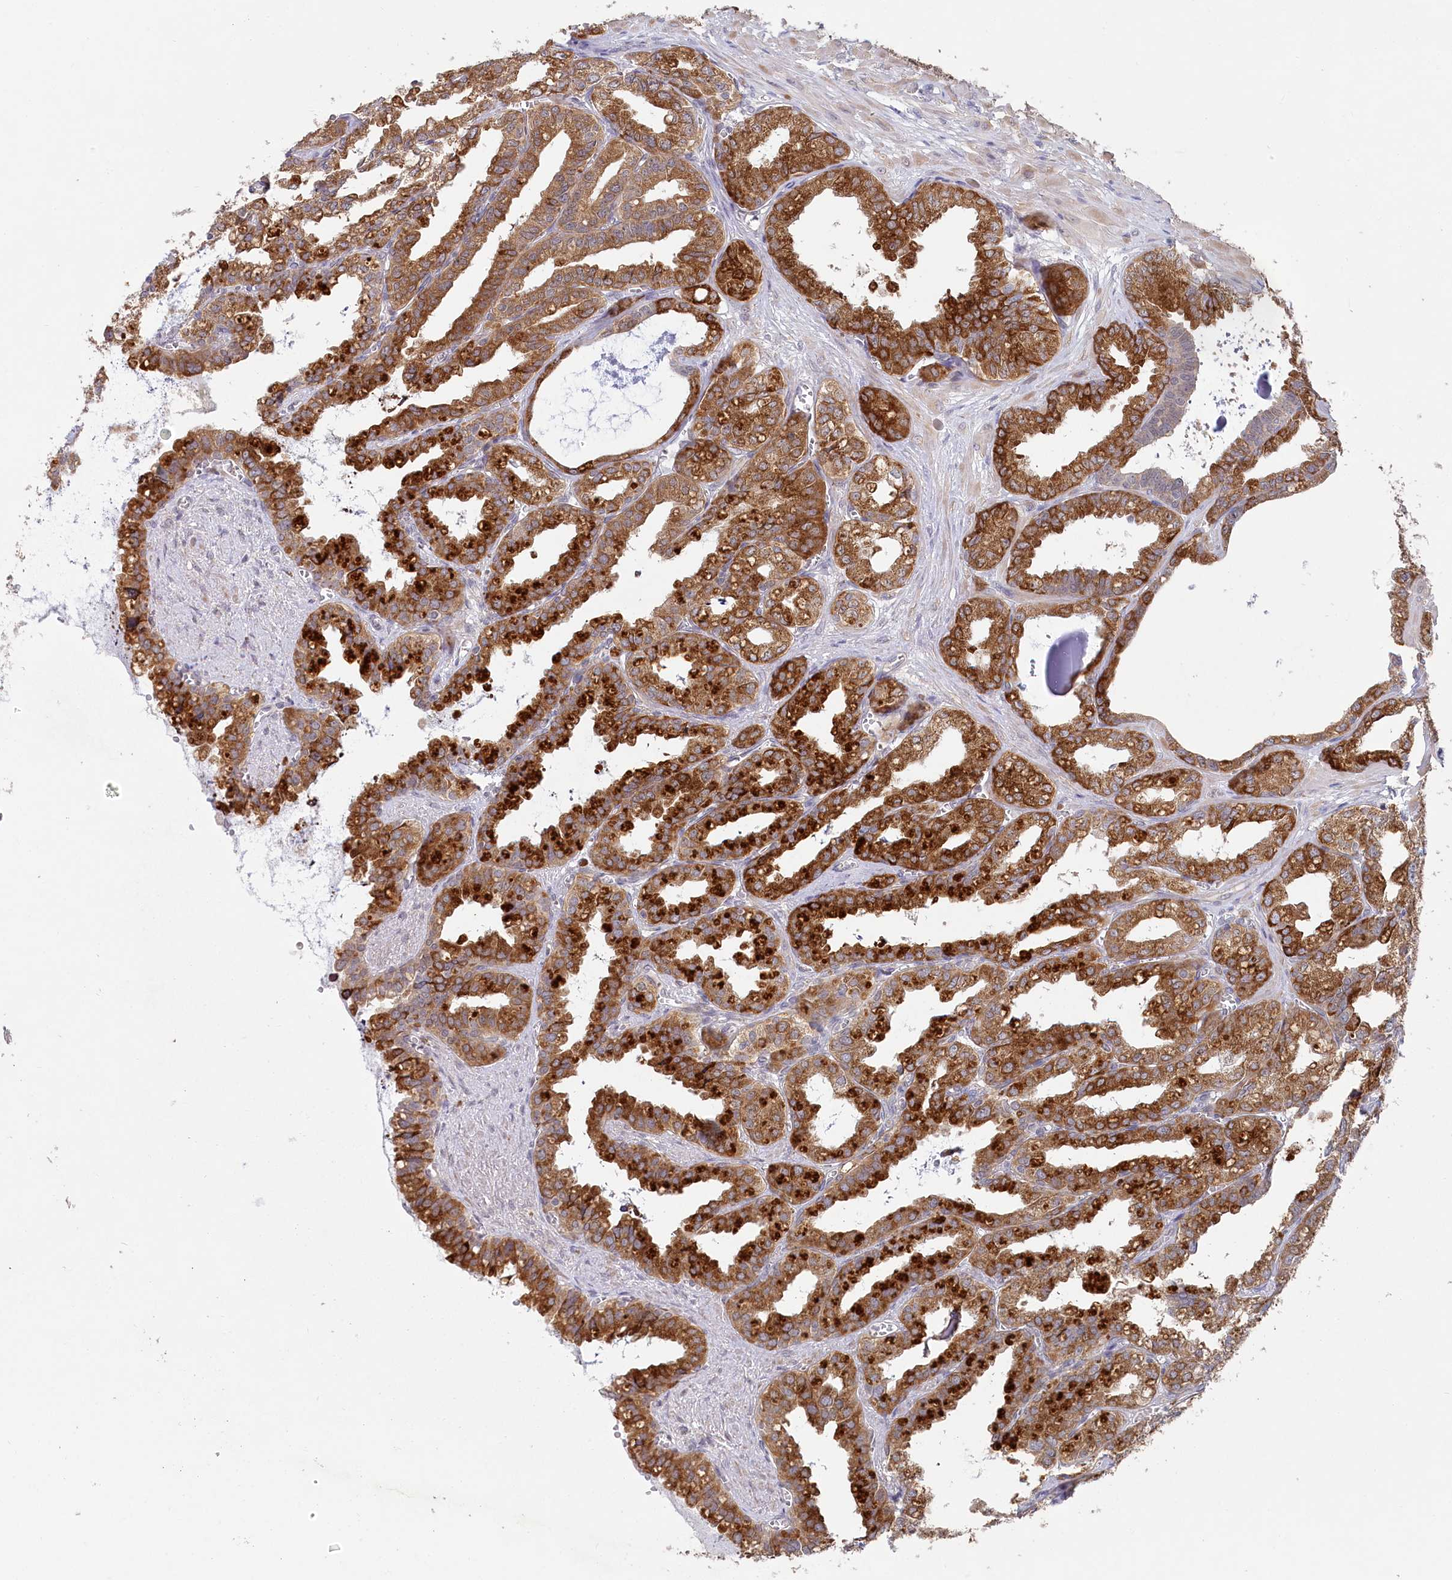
{"staining": {"intensity": "strong", "quantity": ">75%", "location": "cytoplasmic/membranous"}, "tissue": "seminal vesicle", "cell_type": "Glandular cells", "image_type": "normal", "snomed": [{"axis": "morphology", "description": "Normal tissue, NOS"}, {"axis": "topography", "description": "Prostate"}, {"axis": "topography", "description": "Seminal veicle"}], "caption": "Seminal vesicle stained for a protein (brown) exhibits strong cytoplasmic/membranous positive staining in approximately >75% of glandular cells.", "gene": "AAMDC", "patient": {"sex": "male", "age": 51}}